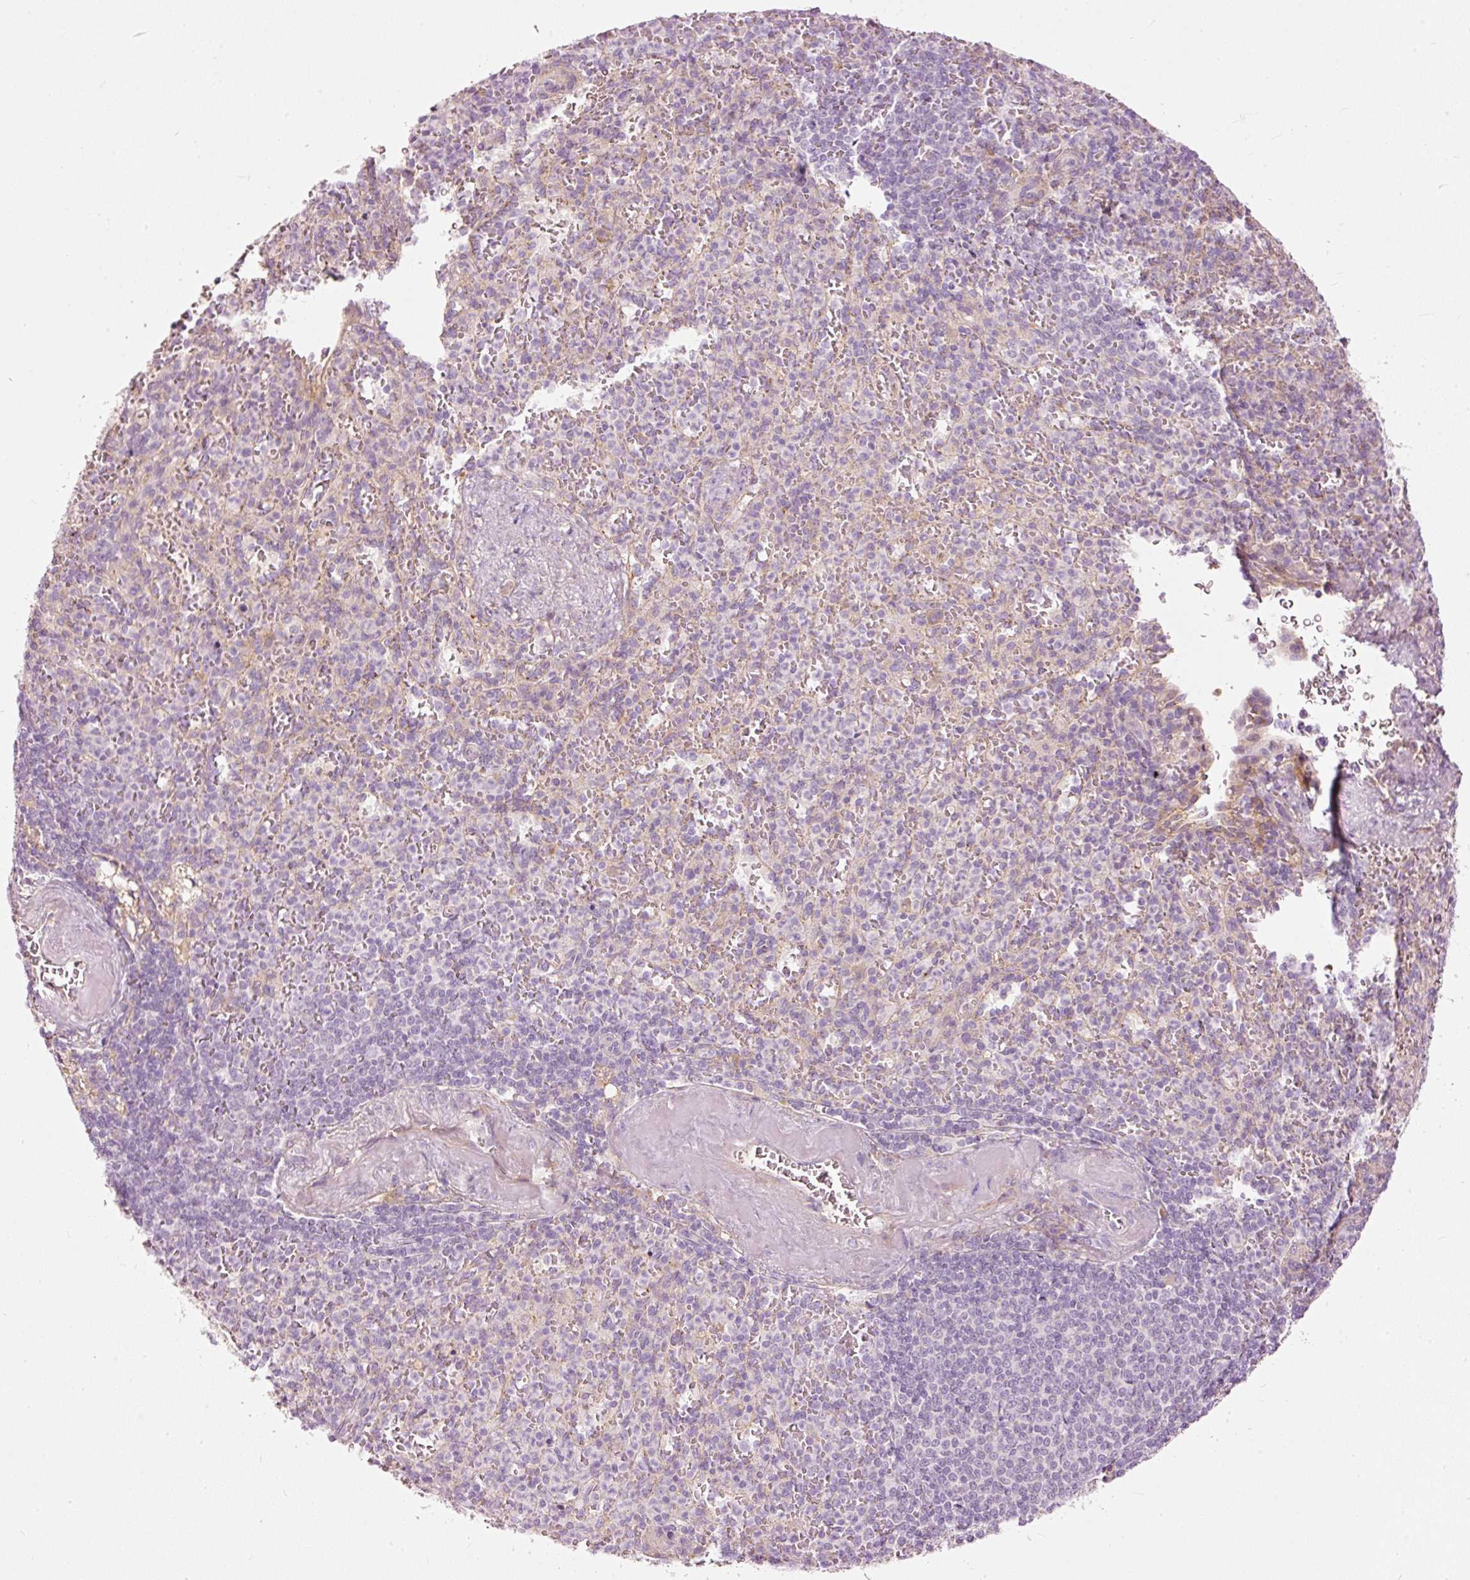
{"staining": {"intensity": "negative", "quantity": "none", "location": "none"}, "tissue": "spleen", "cell_type": "Cells in red pulp", "image_type": "normal", "snomed": [{"axis": "morphology", "description": "Normal tissue, NOS"}, {"axis": "topography", "description": "Spleen"}], "caption": "Immunohistochemistry (IHC) photomicrograph of benign spleen: spleen stained with DAB (3,3'-diaminobenzidine) displays no significant protein expression in cells in red pulp.", "gene": "PAQR9", "patient": {"sex": "female", "age": 74}}